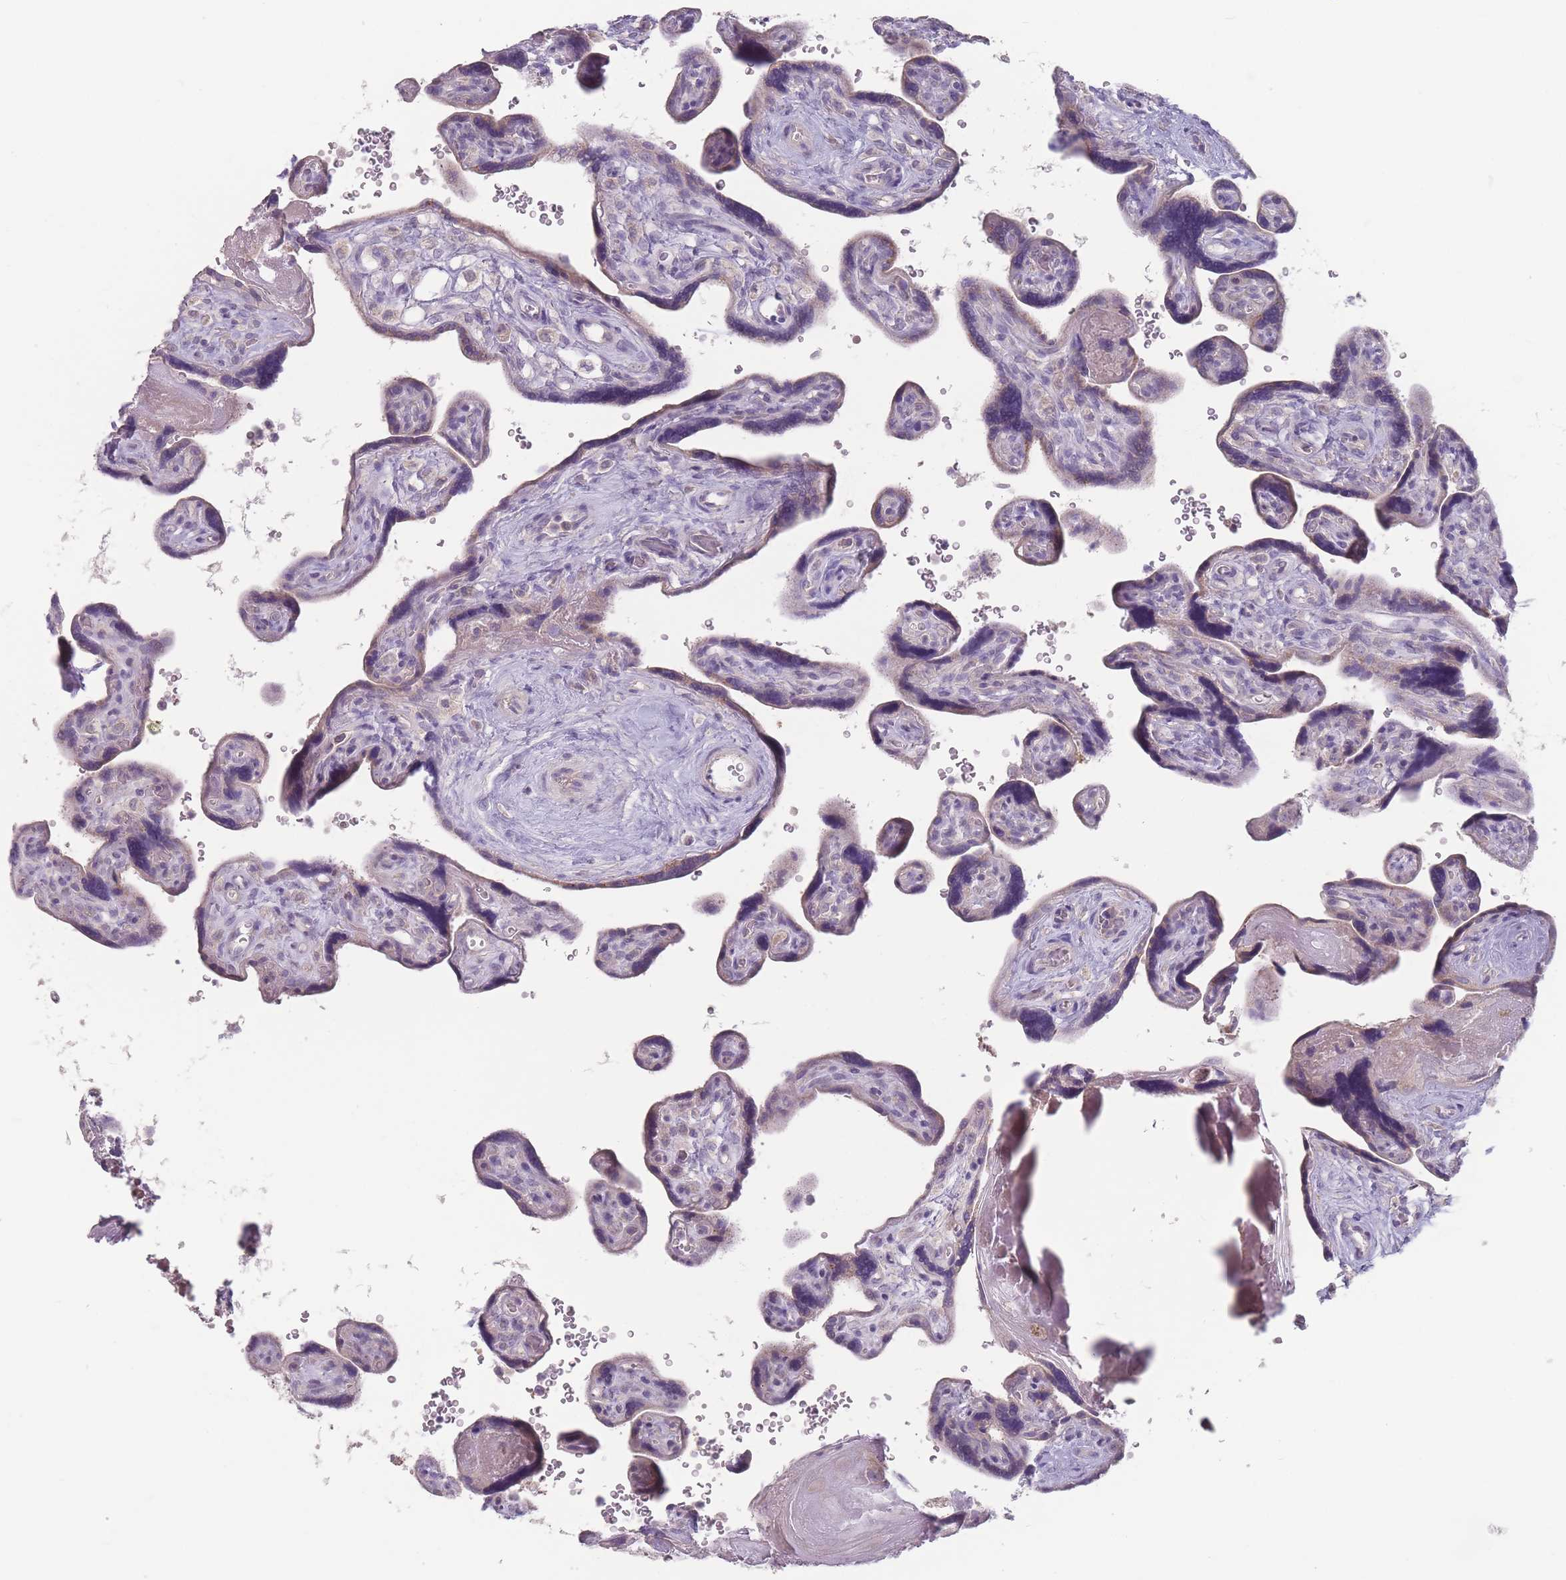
{"staining": {"intensity": "weak", "quantity": ">75%", "location": "cytoplasmic/membranous"}, "tissue": "placenta", "cell_type": "Decidual cells", "image_type": "normal", "snomed": [{"axis": "morphology", "description": "Normal tissue, NOS"}, {"axis": "topography", "description": "Placenta"}], "caption": "Weak cytoplasmic/membranous protein staining is identified in about >75% of decidual cells in placenta. The staining was performed using DAB (3,3'-diaminobenzidine) to visualize the protein expression in brown, while the nuclei were stained in blue with hematoxylin (Magnification: 20x).", "gene": "AKAIN1", "patient": {"sex": "female", "age": 39}}